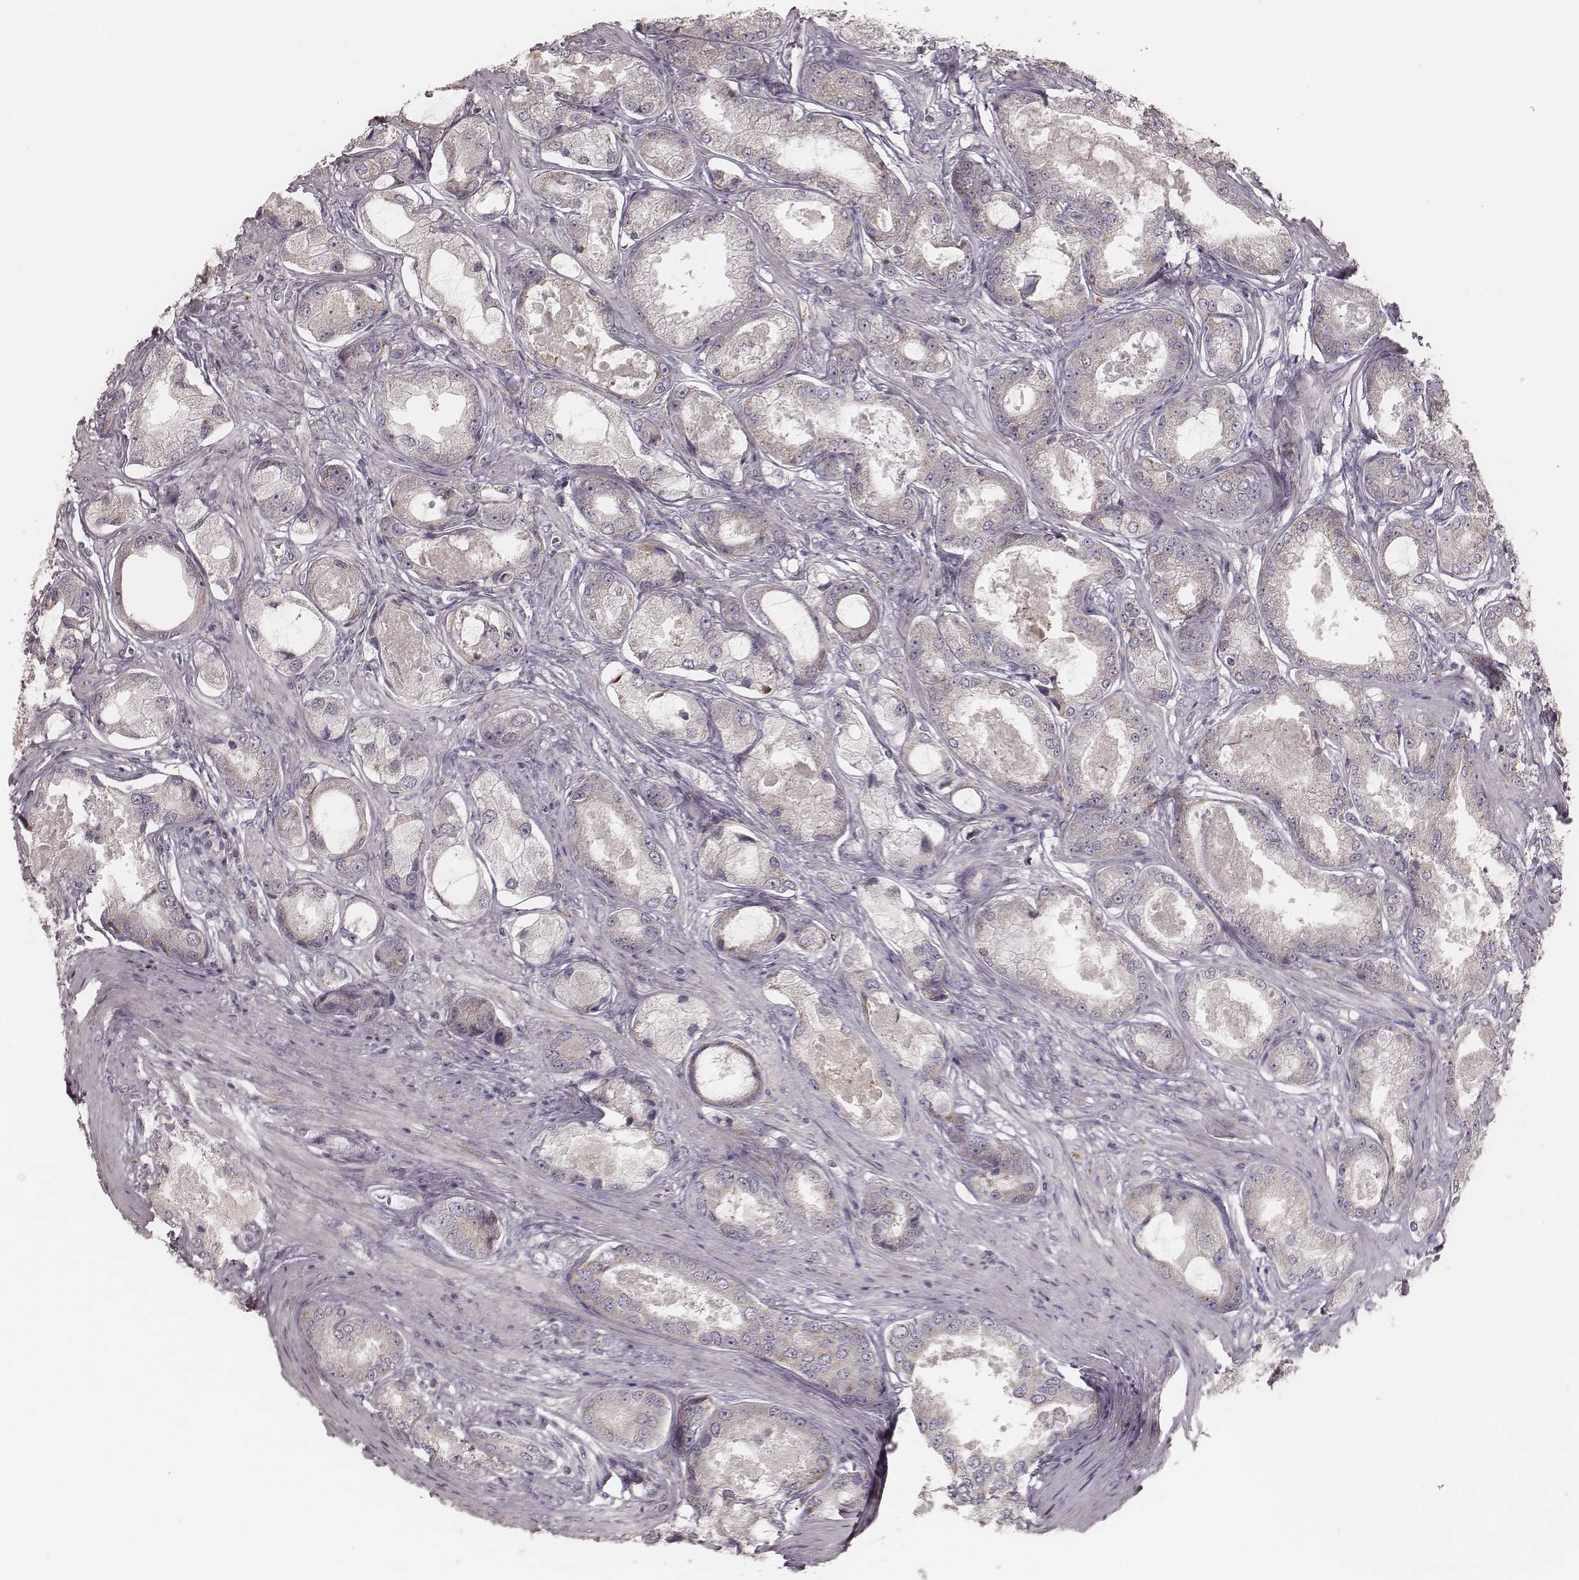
{"staining": {"intensity": "negative", "quantity": "none", "location": "none"}, "tissue": "prostate cancer", "cell_type": "Tumor cells", "image_type": "cancer", "snomed": [{"axis": "morphology", "description": "Adenocarcinoma, Low grade"}, {"axis": "topography", "description": "Prostate"}], "caption": "Human prostate low-grade adenocarcinoma stained for a protein using IHC shows no positivity in tumor cells.", "gene": "KIF5C", "patient": {"sex": "male", "age": 68}}